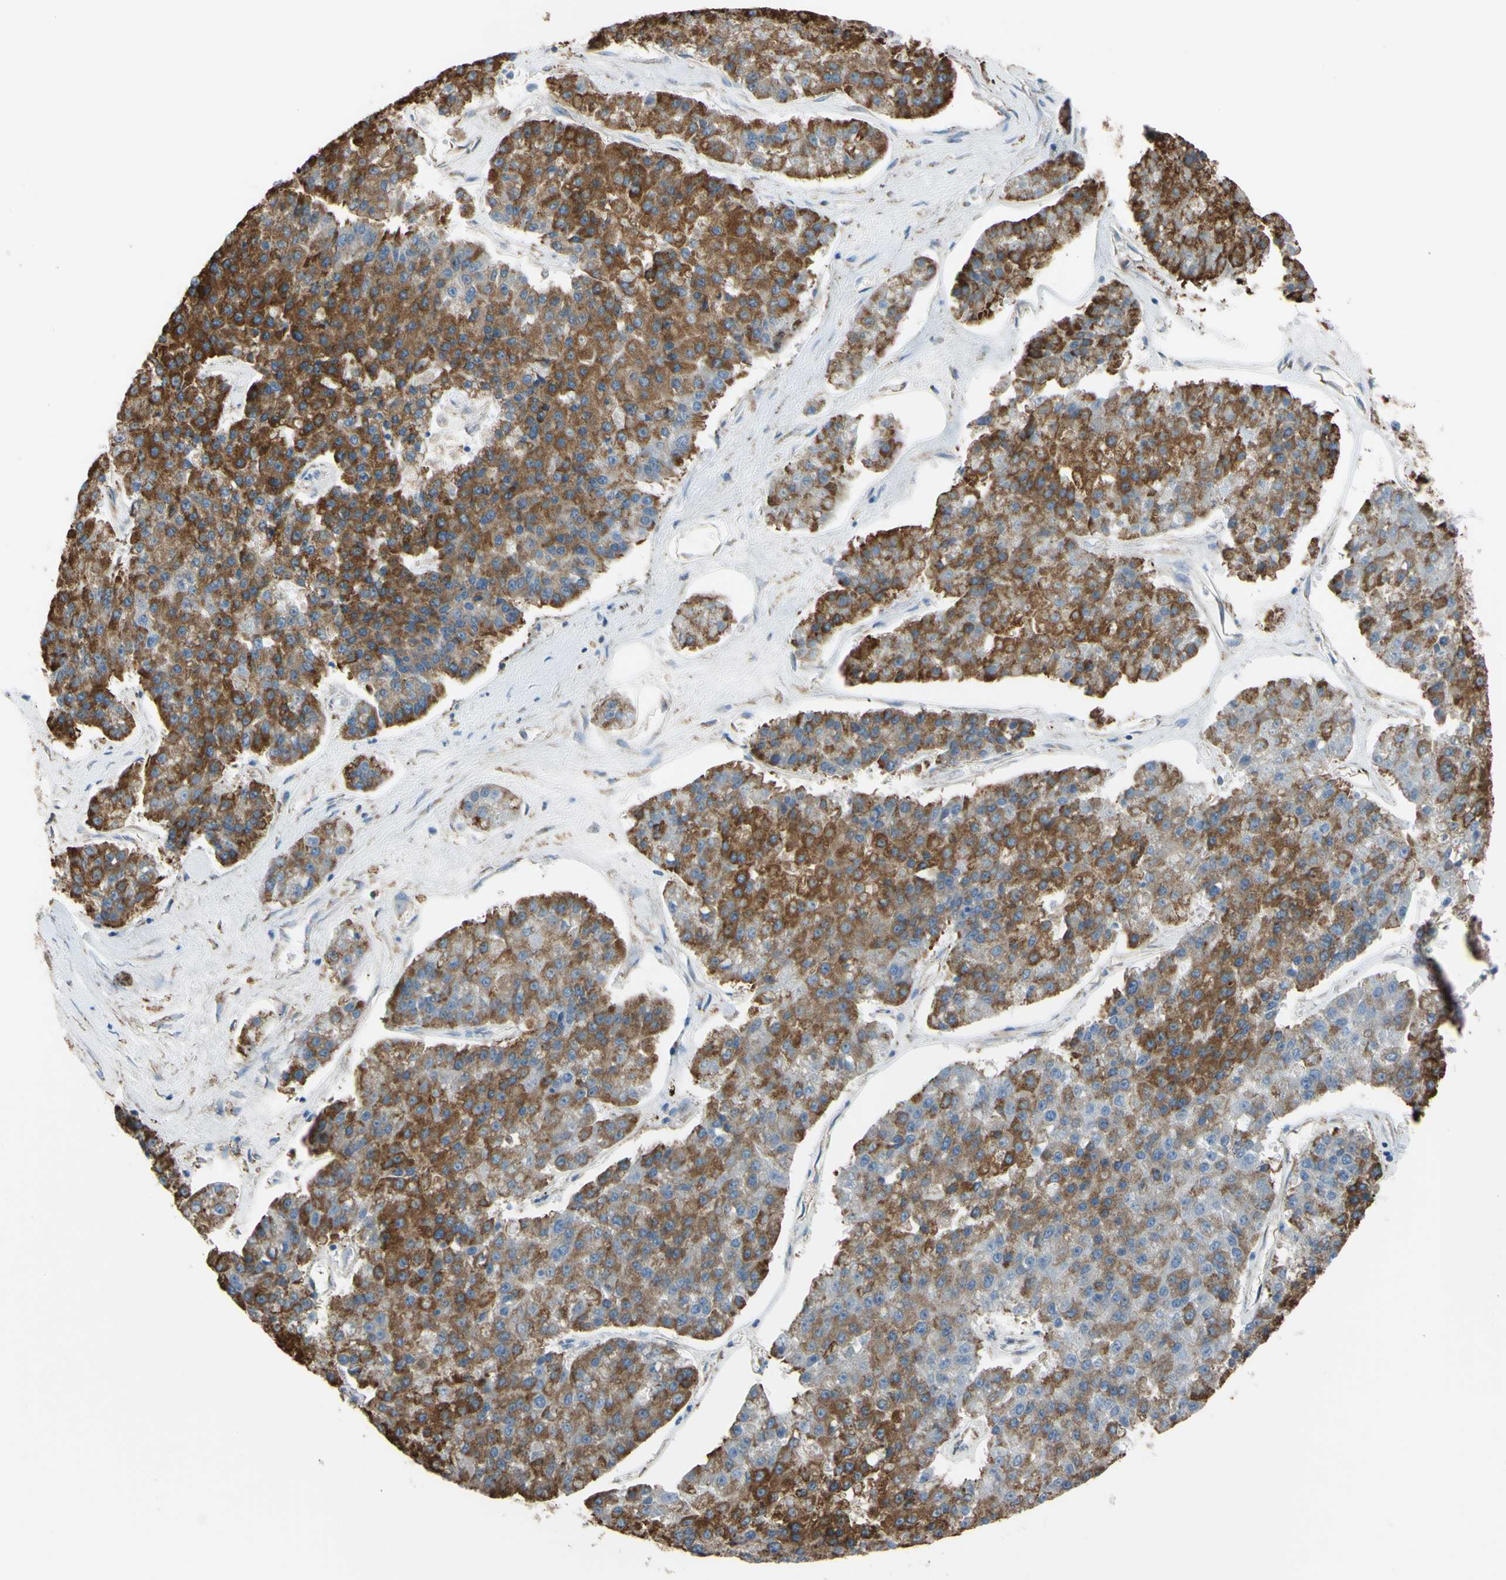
{"staining": {"intensity": "strong", "quantity": ">75%", "location": "cytoplasmic/membranous"}, "tissue": "pancreatic cancer", "cell_type": "Tumor cells", "image_type": "cancer", "snomed": [{"axis": "morphology", "description": "Adenocarcinoma, NOS"}, {"axis": "topography", "description": "Pancreas"}], "caption": "Protein expression analysis of human pancreatic cancer reveals strong cytoplasmic/membranous staining in about >75% of tumor cells.", "gene": "BMF", "patient": {"sex": "male", "age": 50}}